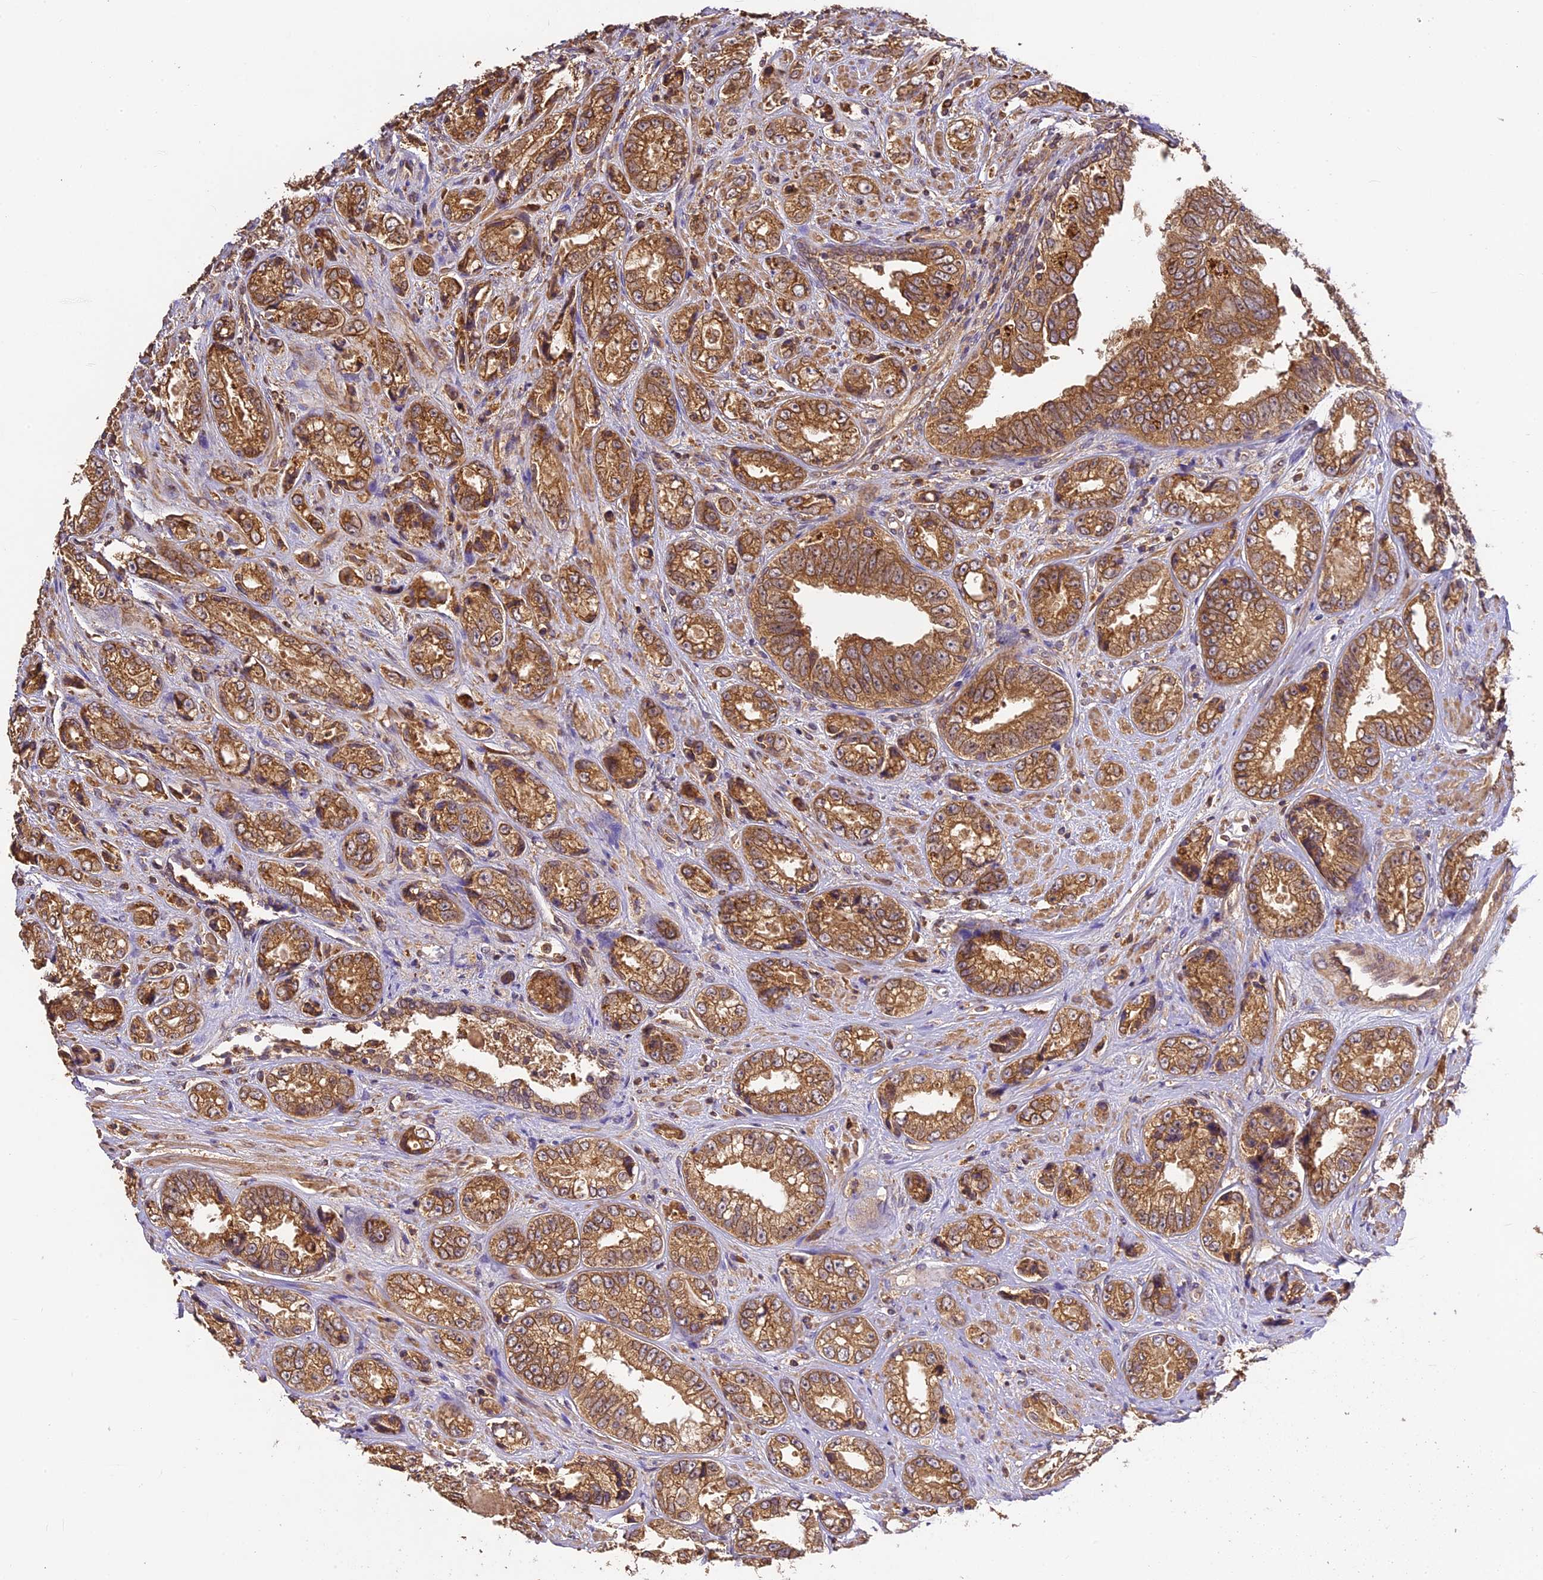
{"staining": {"intensity": "moderate", "quantity": ">75%", "location": "cytoplasmic/membranous"}, "tissue": "prostate cancer", "cell_type": "Tumor cells", "image_type": "cancer", "snomed": [{"axis": "morphology", "description": "Adenocarcinoma, High grade"}, {"axis": "topography", "description": "Prostate"}], "caption": "There is medium levels of moderate cytoplasmic/membranous positivity in tumor cells of adenocarcinoma (high-grade) (prostate), as demonstrated by immunohistochemical staining (brown color).", "gene": "BRAP", "patient": {"sex": "male", "age": 61}}